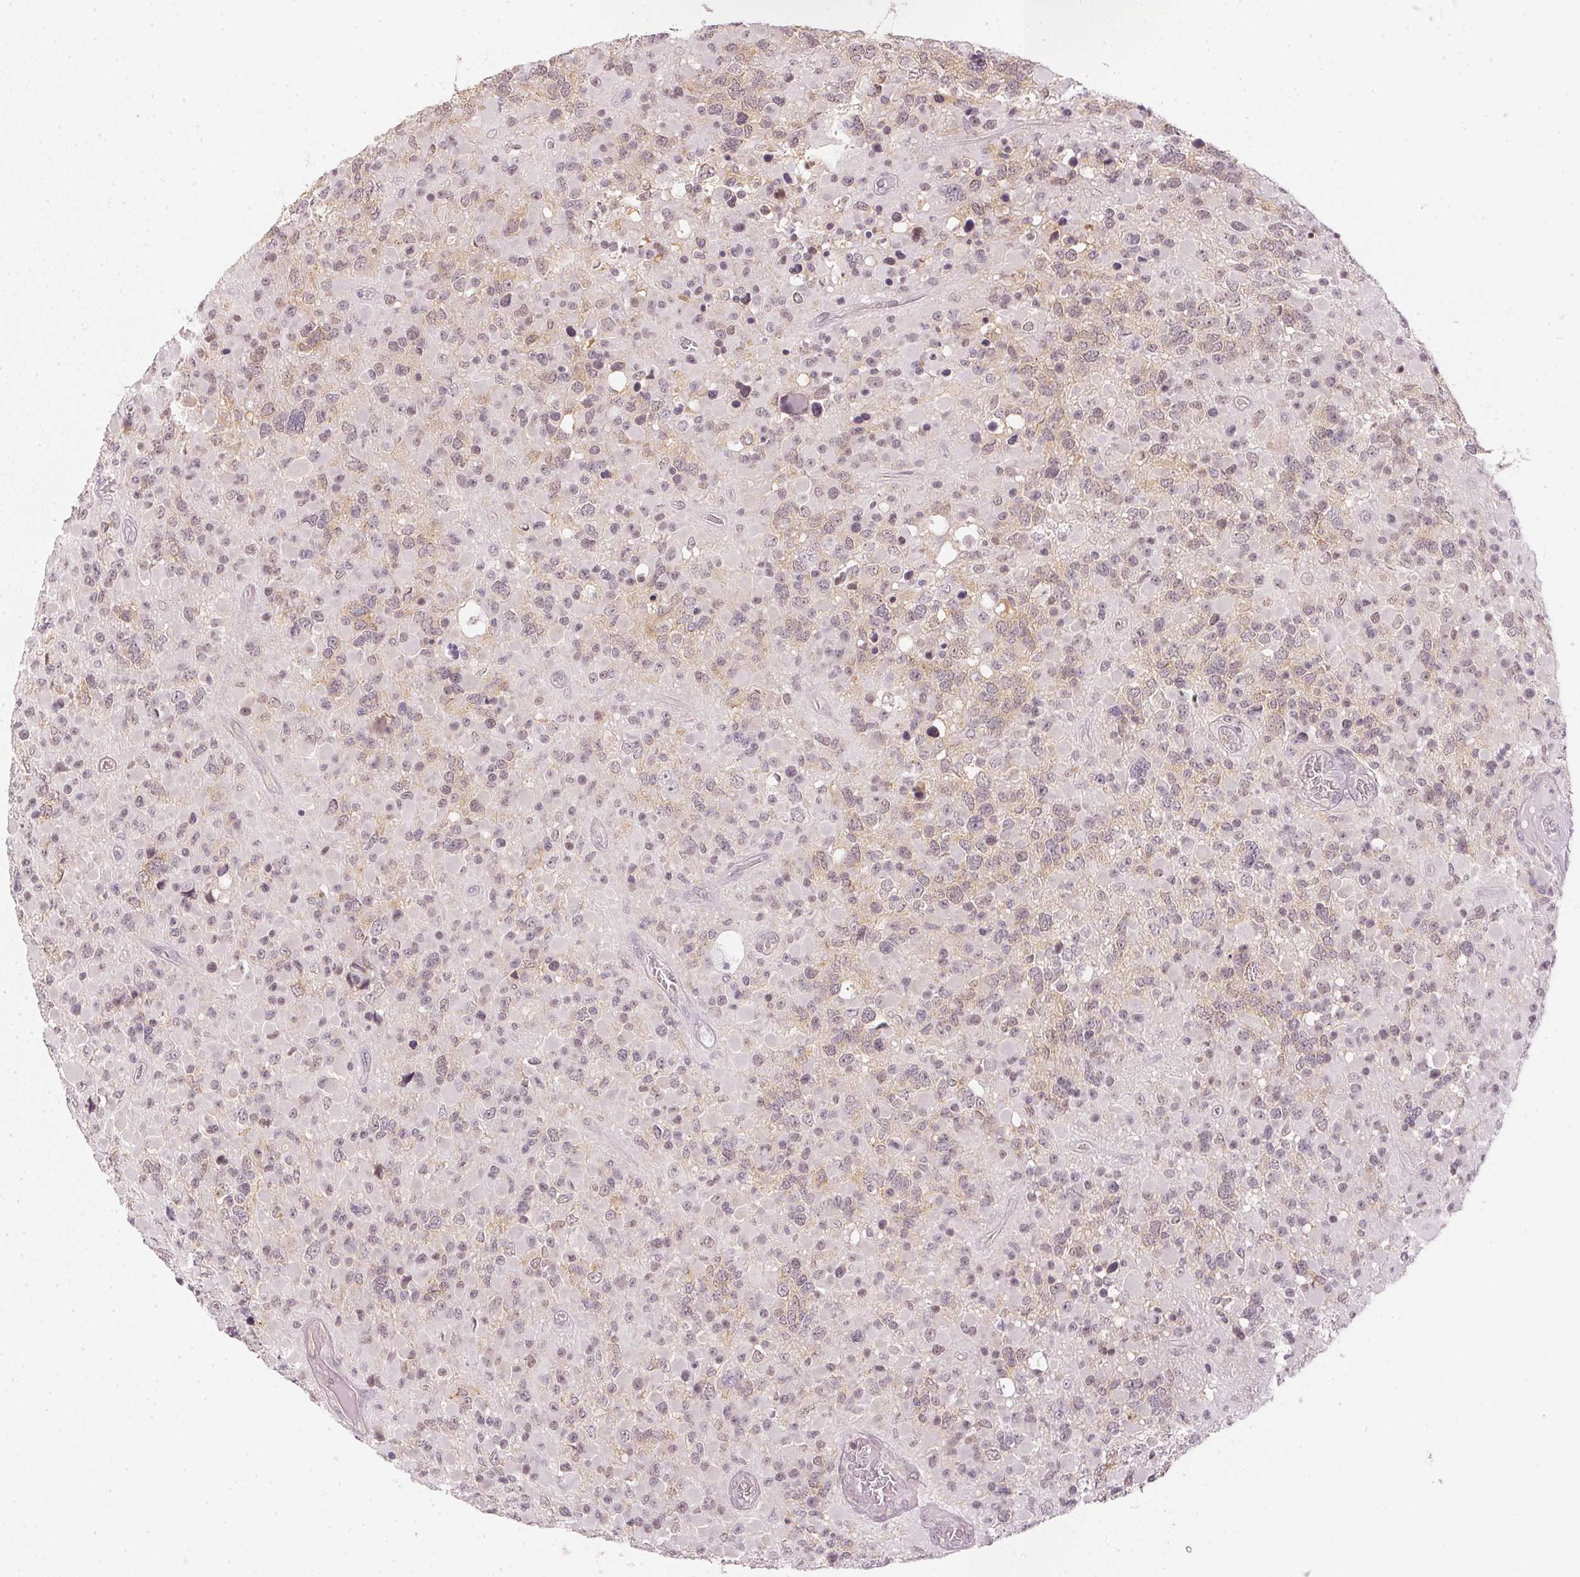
{"staining": {"intensity": "weak", "quantity": "<25%", "location": "cytoplasmic/membranous"}, "tissue": "glioma", "cell_type": "Tumor cells", "image_type": "cancer", "snomed": [{"axis": "morphology", "description": "Glioma, malignant, High grade"}, {"axis": "topography", "description": "Brain"}], "caption": "IHC photomicrograph of human glioma stained for a protein (brown), which exhibits no staining in tumor cells.", "gene": "KPRP", "patient": {"sex": "female", "age": 40}}